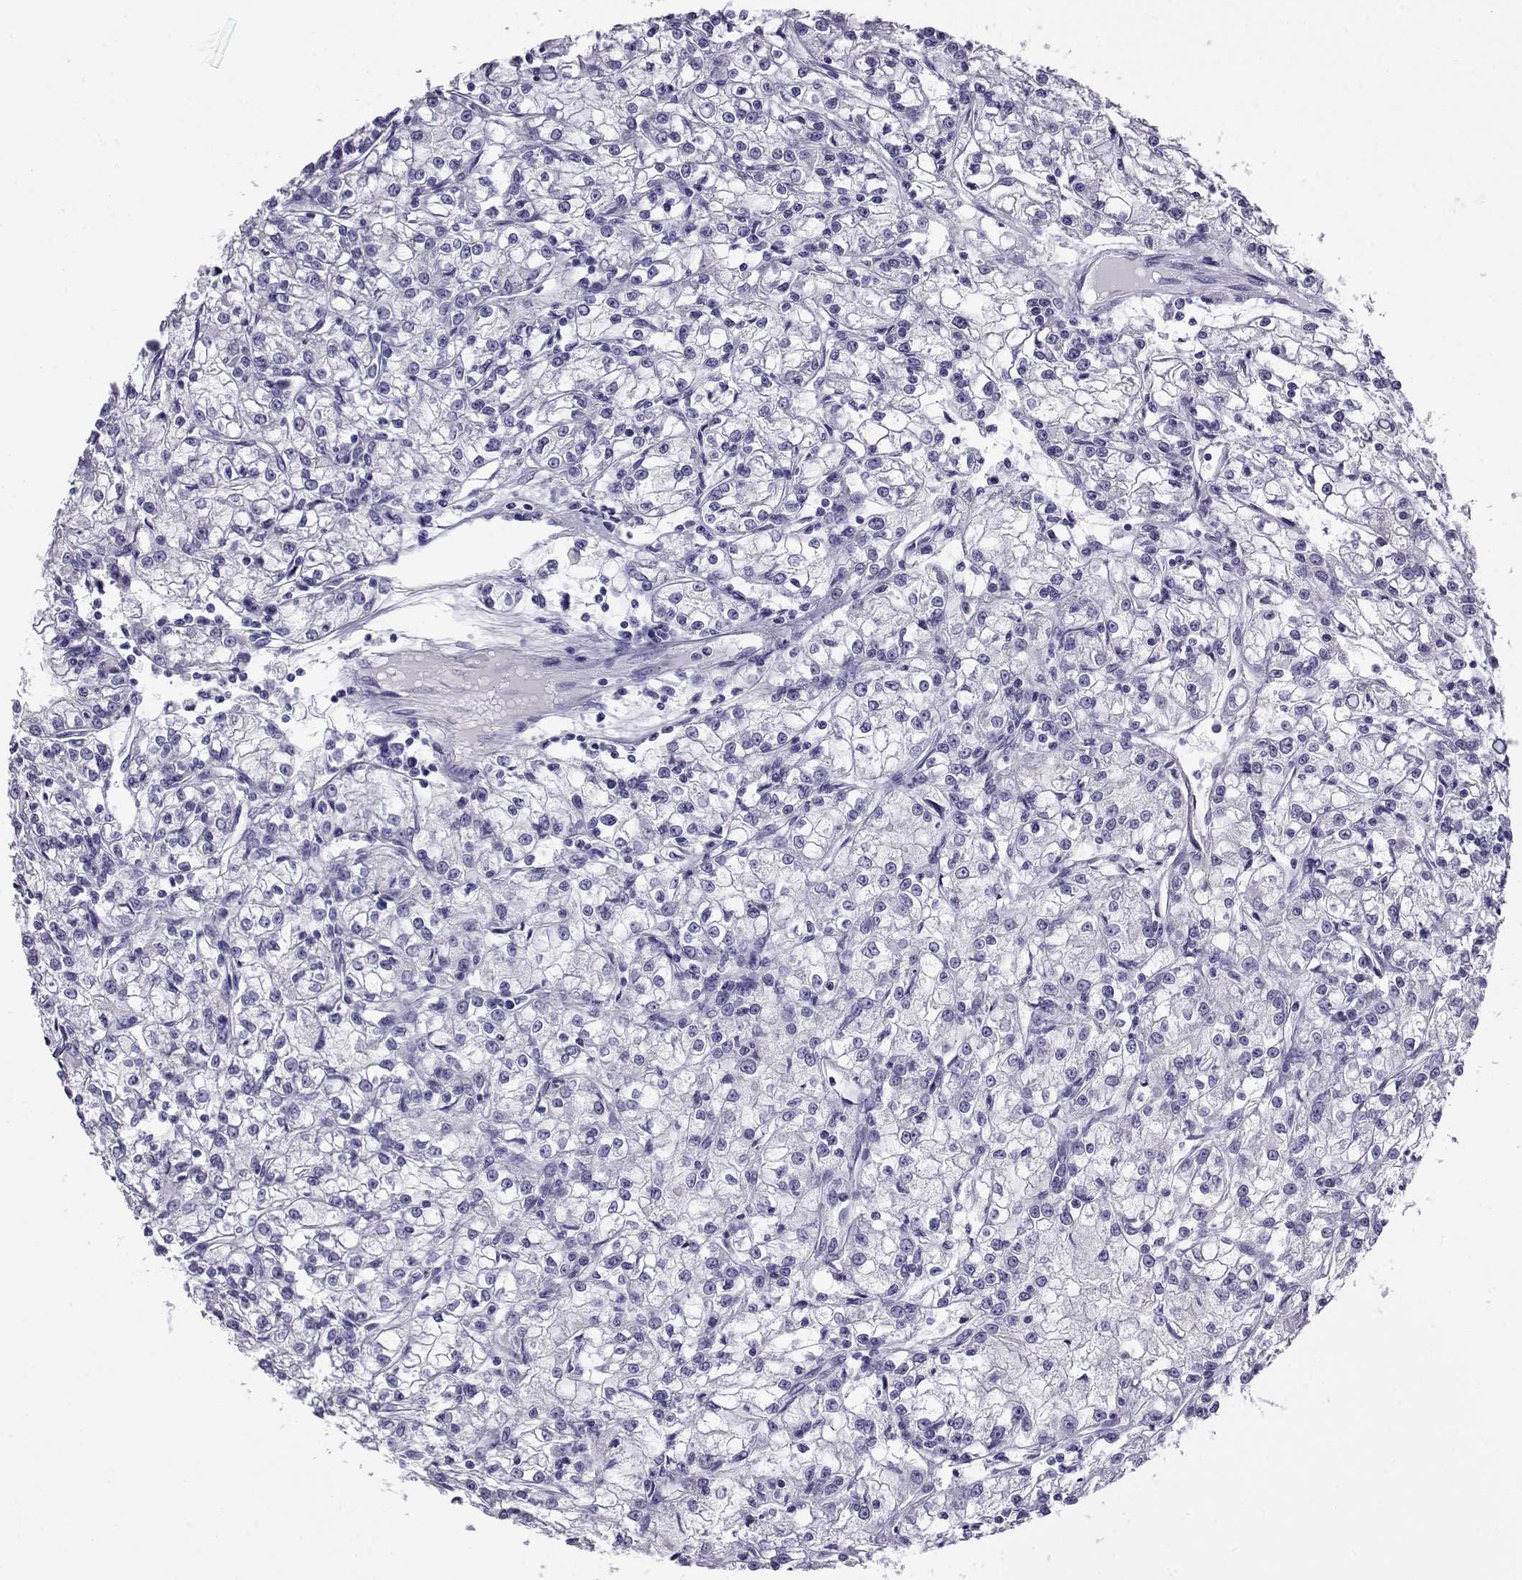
{"staining": {"intensity": "negative", "quantity": "none", "location": "none"}, "tissue": "renal cancer", "cell_type": "Tumor cells", "image_type": "cancer", "snomed": [{"axis": "morphology", "description": "Adenocarcinoma, NOS"}, {"axis": "topography", "description": "Kidney"}], "caption": "Immunohistochemistry (IHC) image of neoplastic tissue: human renal cancer (adenocarcinoma) stained with DAB demonstrates no significant protein expression in tumor cells.", "gene": "CABS1", "patient": {"sex": "female", "age": 59}}